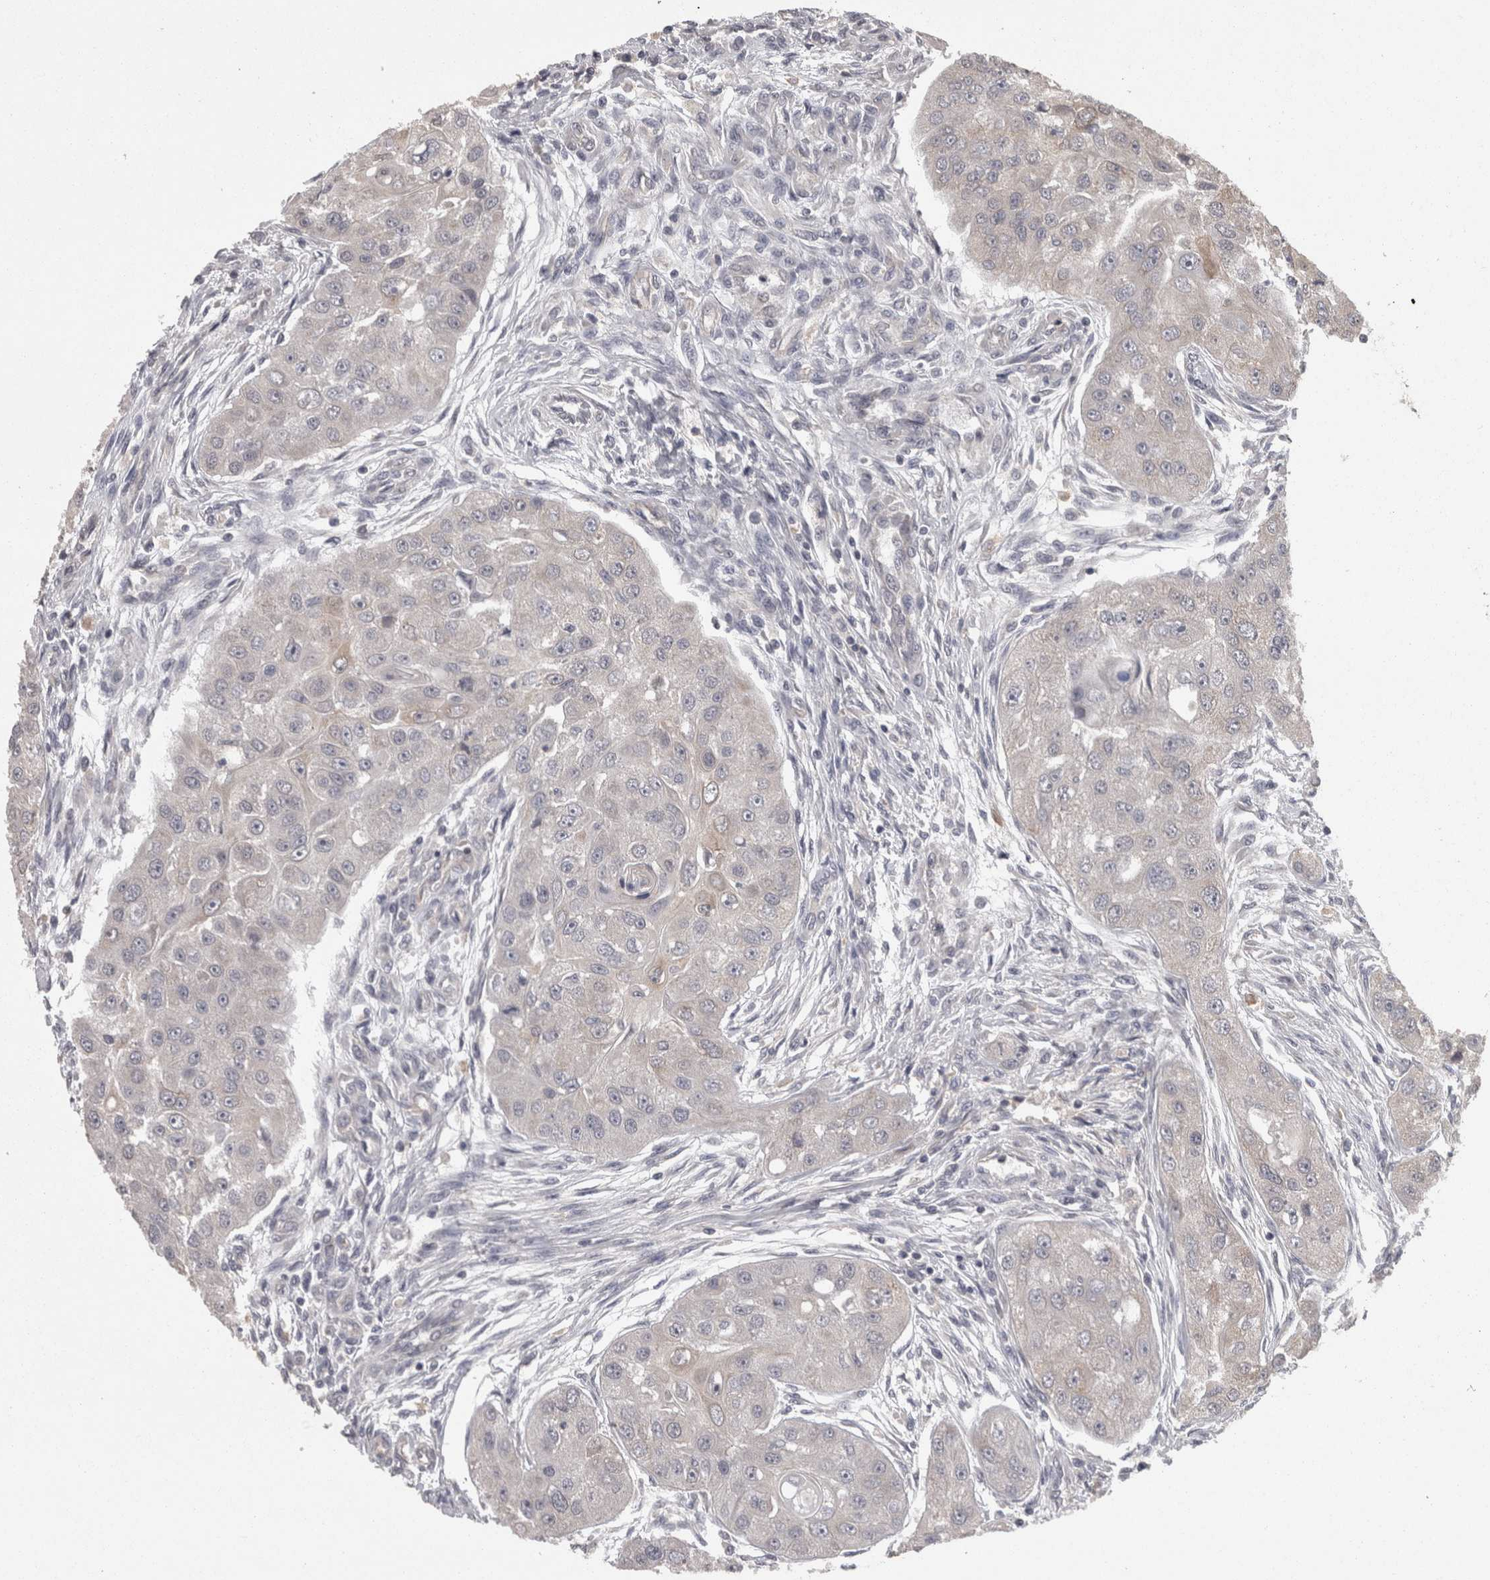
{"staining": {"intensity": "negative", "quantity": "none", "location": "none"}, "tissue": "head and neck cancer", "cell_type": "Tumor cells", "image_type": "cancer", "snomed": [{"axis": "morphology", "description": "Normal tissue, NOS"}, {"axis": "morphology", "description": "Squamous cell carcinoma, NOS"}, {"axis": "topography", "description": "Skeletal muscle"}, {"axis": "topography", "description": "Head-Neck"}], "caption": "A histopathology image of squamous cell carcinoma (head and neck) stained for a protein reveals no brown staining in tumor cells. (DAB immunohistochemistry visualized using brightfield microscopy, high magnification).", "gene": "PON3", "patient": {"sex": "male", "age": 51}}